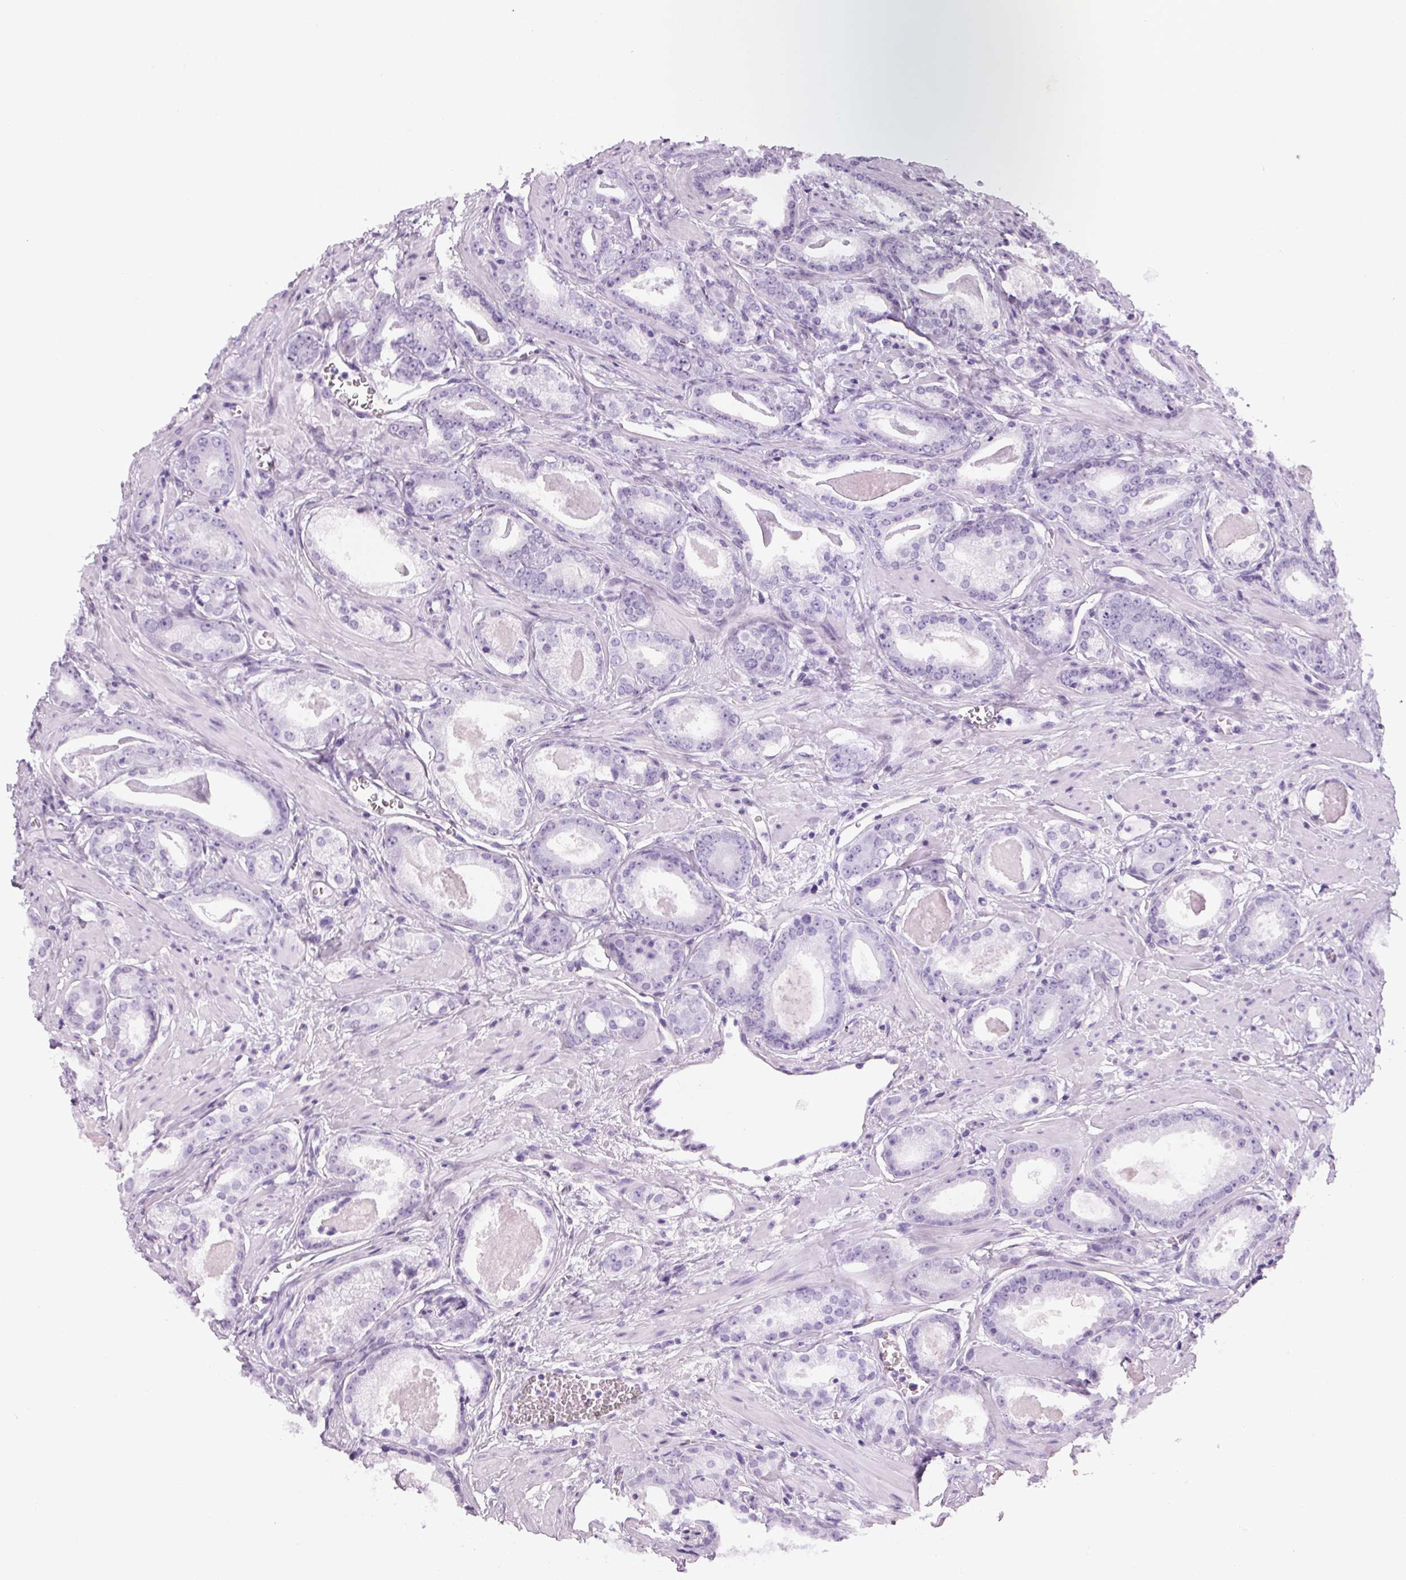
{"staining": {"intensity": "negative", "quantity": "none", "location": "none"}, "tissue": "prostate cancer", "cell_type": "Tumor cells", "image_type": "cancer", "snomed": [{"axis": "morphology", "description": "Adenocarcinoma, NOS"}, {"axis": "morphology", "description": "Adenocarcinoma, Low grade"}, {"axis": "topography", "description": "Prostate"}], "caption": "Human prostate cancer stained for a protein using immunohistochemistry (IHC) exhibits no expression in tumor cells.", "gene": "ADAM20", "patient": {"sex": "male", "age": 64}}